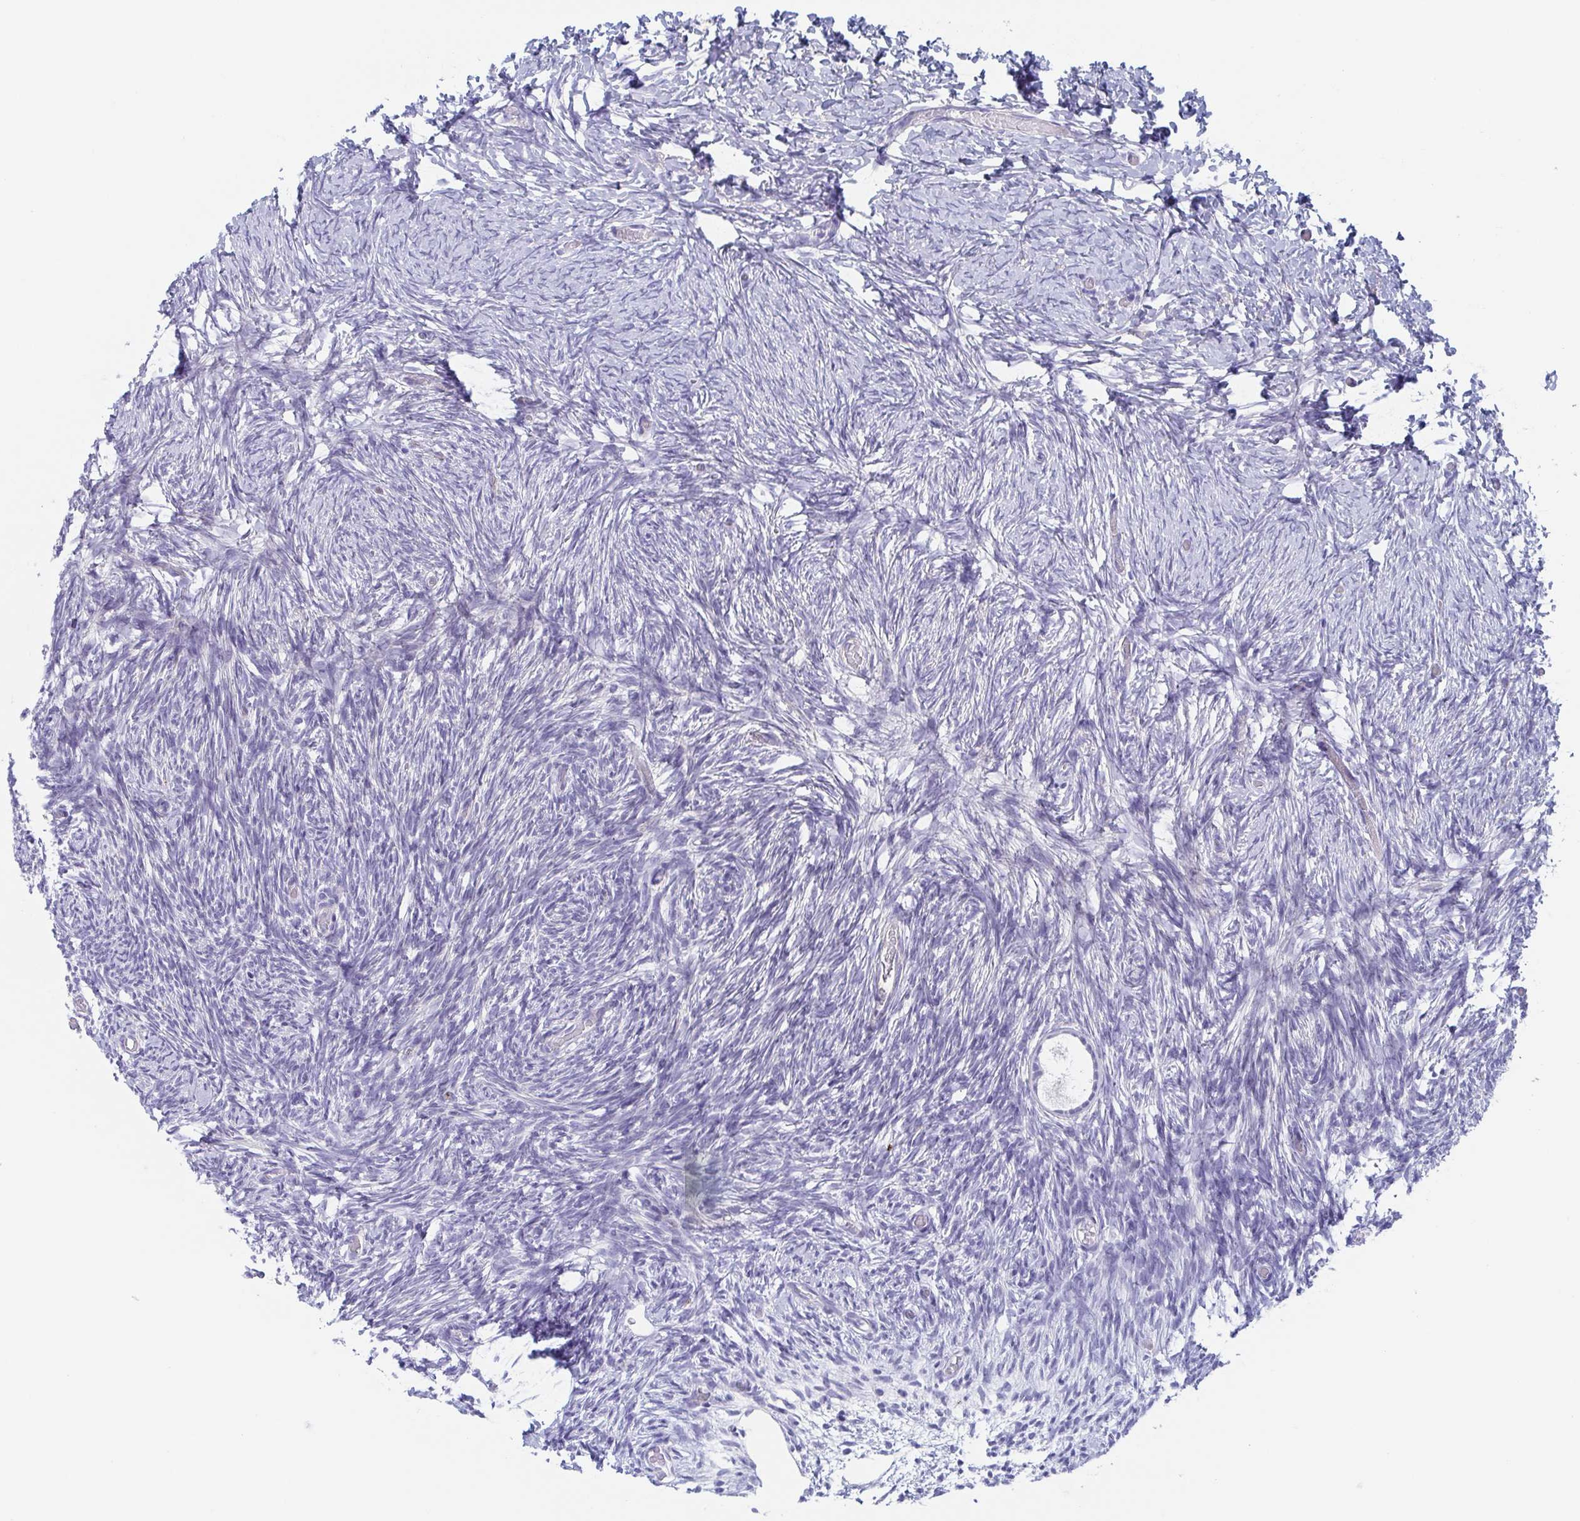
{"staining": {"intensity": "negative", "quantity": "none", "location": "none"}, "tissue": "ovary", "cell_type": "Follicle cells", "image_type": "normal", "snomed": [{"axis": "morphology", "description": "Normal tissue, NOS"}, {"axis": "topography", "description": "Ovary"}], "caption": "The photomicrograph displays no significant expression in follicle cells of ovary. Nuclei are stained in blue.", "gene": "DYNC1I1", "patient": {"sex": "female", "age": 39}}